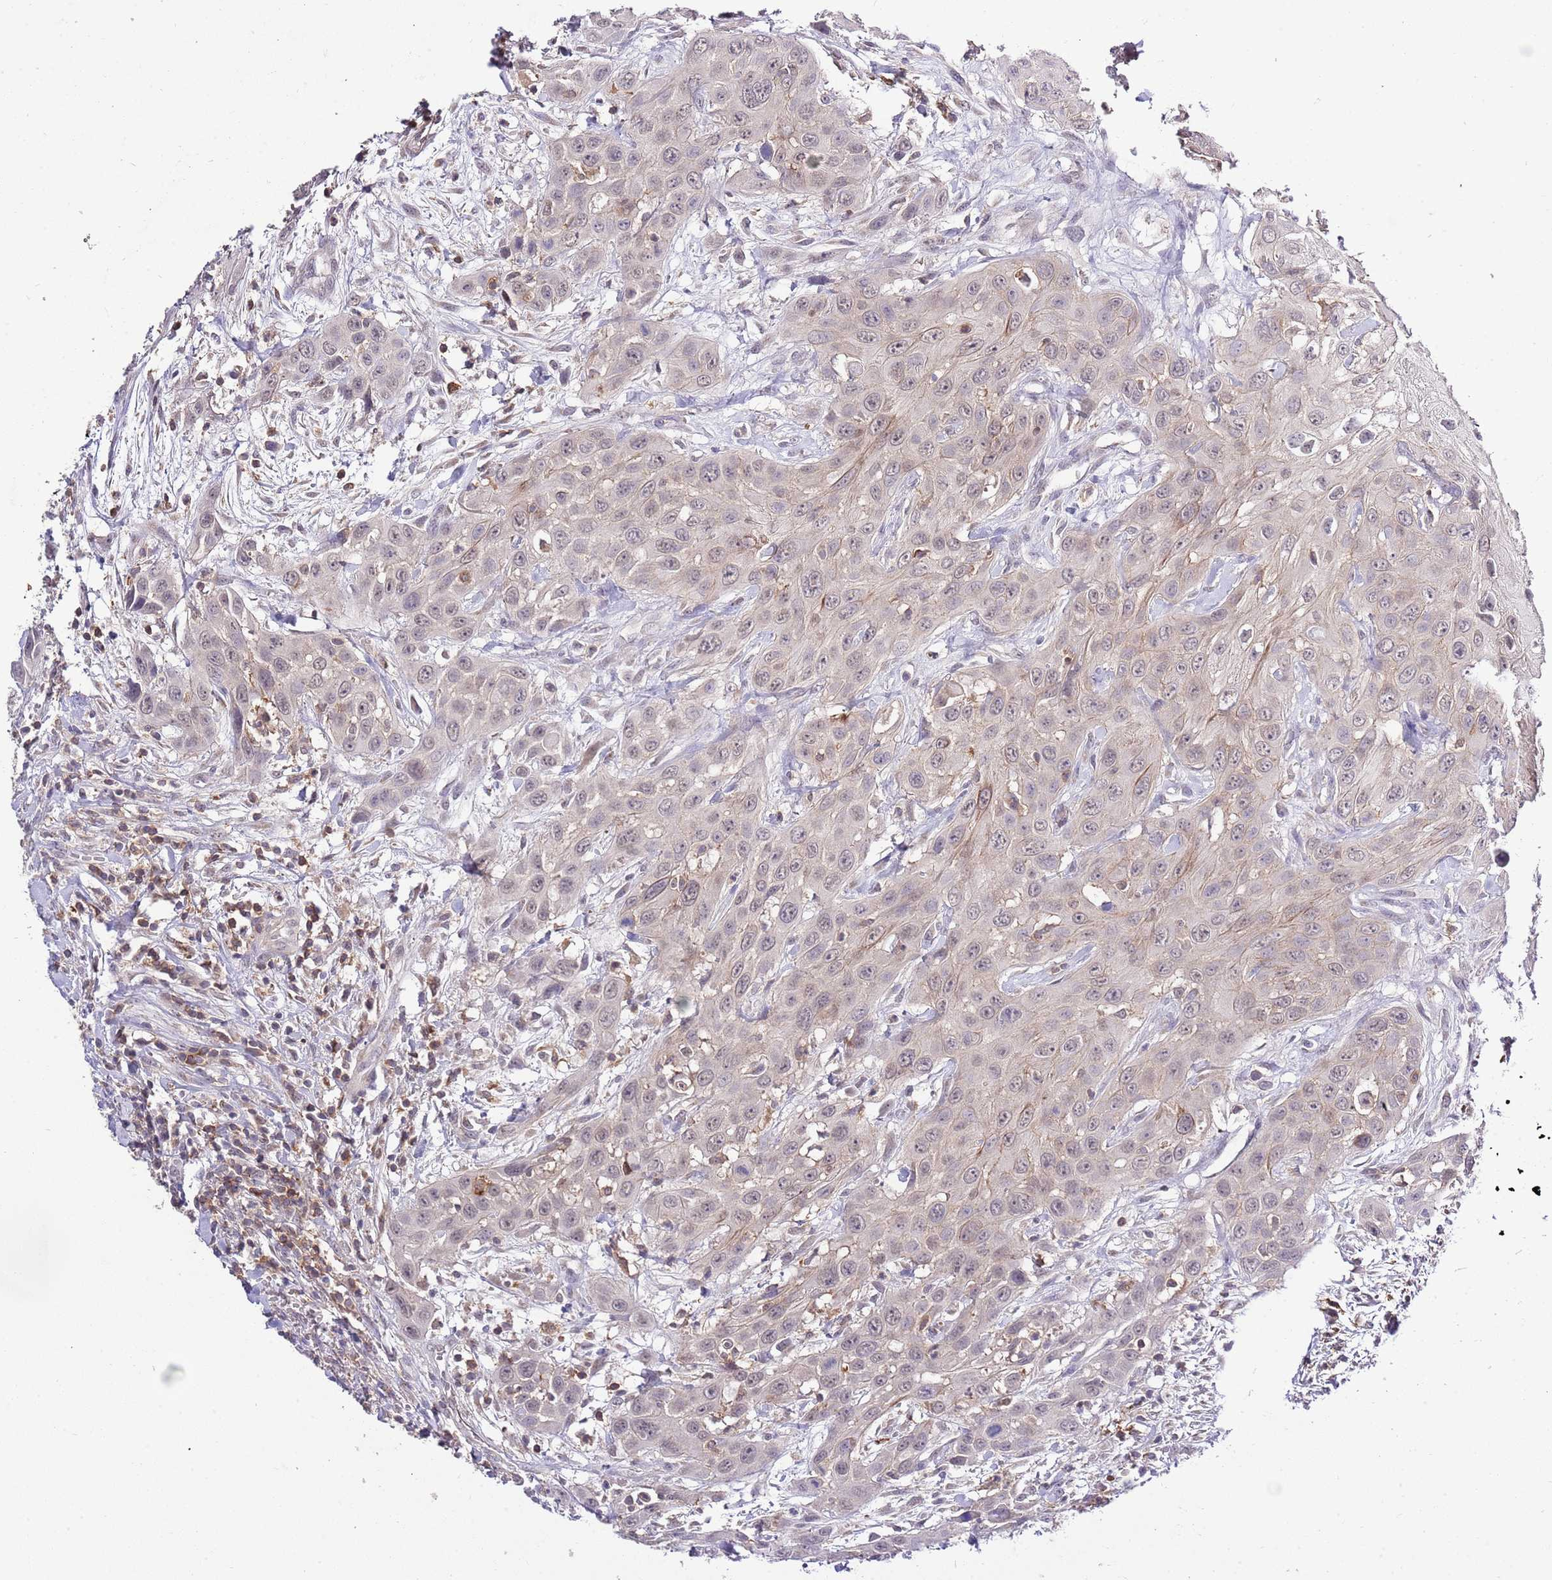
{"staining": {"intensity": "negative", "quantity": "none", "location": "none"}, "tissue": "head and neck cancer", "cell_type": "Tumor cells", "image_type": "cancer", "snomed": [{"axis": "morphology", "description": "Squamous cell carcinoma, NOS"}, {"axis": "topography", "description": "Head-Neck"}], "caption": "An immunohistochemistry photomicrograph of head and neck cancer is shown. There is no staining in tumor cells of head and neck cancer.", "gene": "EFHD1", "patient": {"sex": "male", "age": 81}}